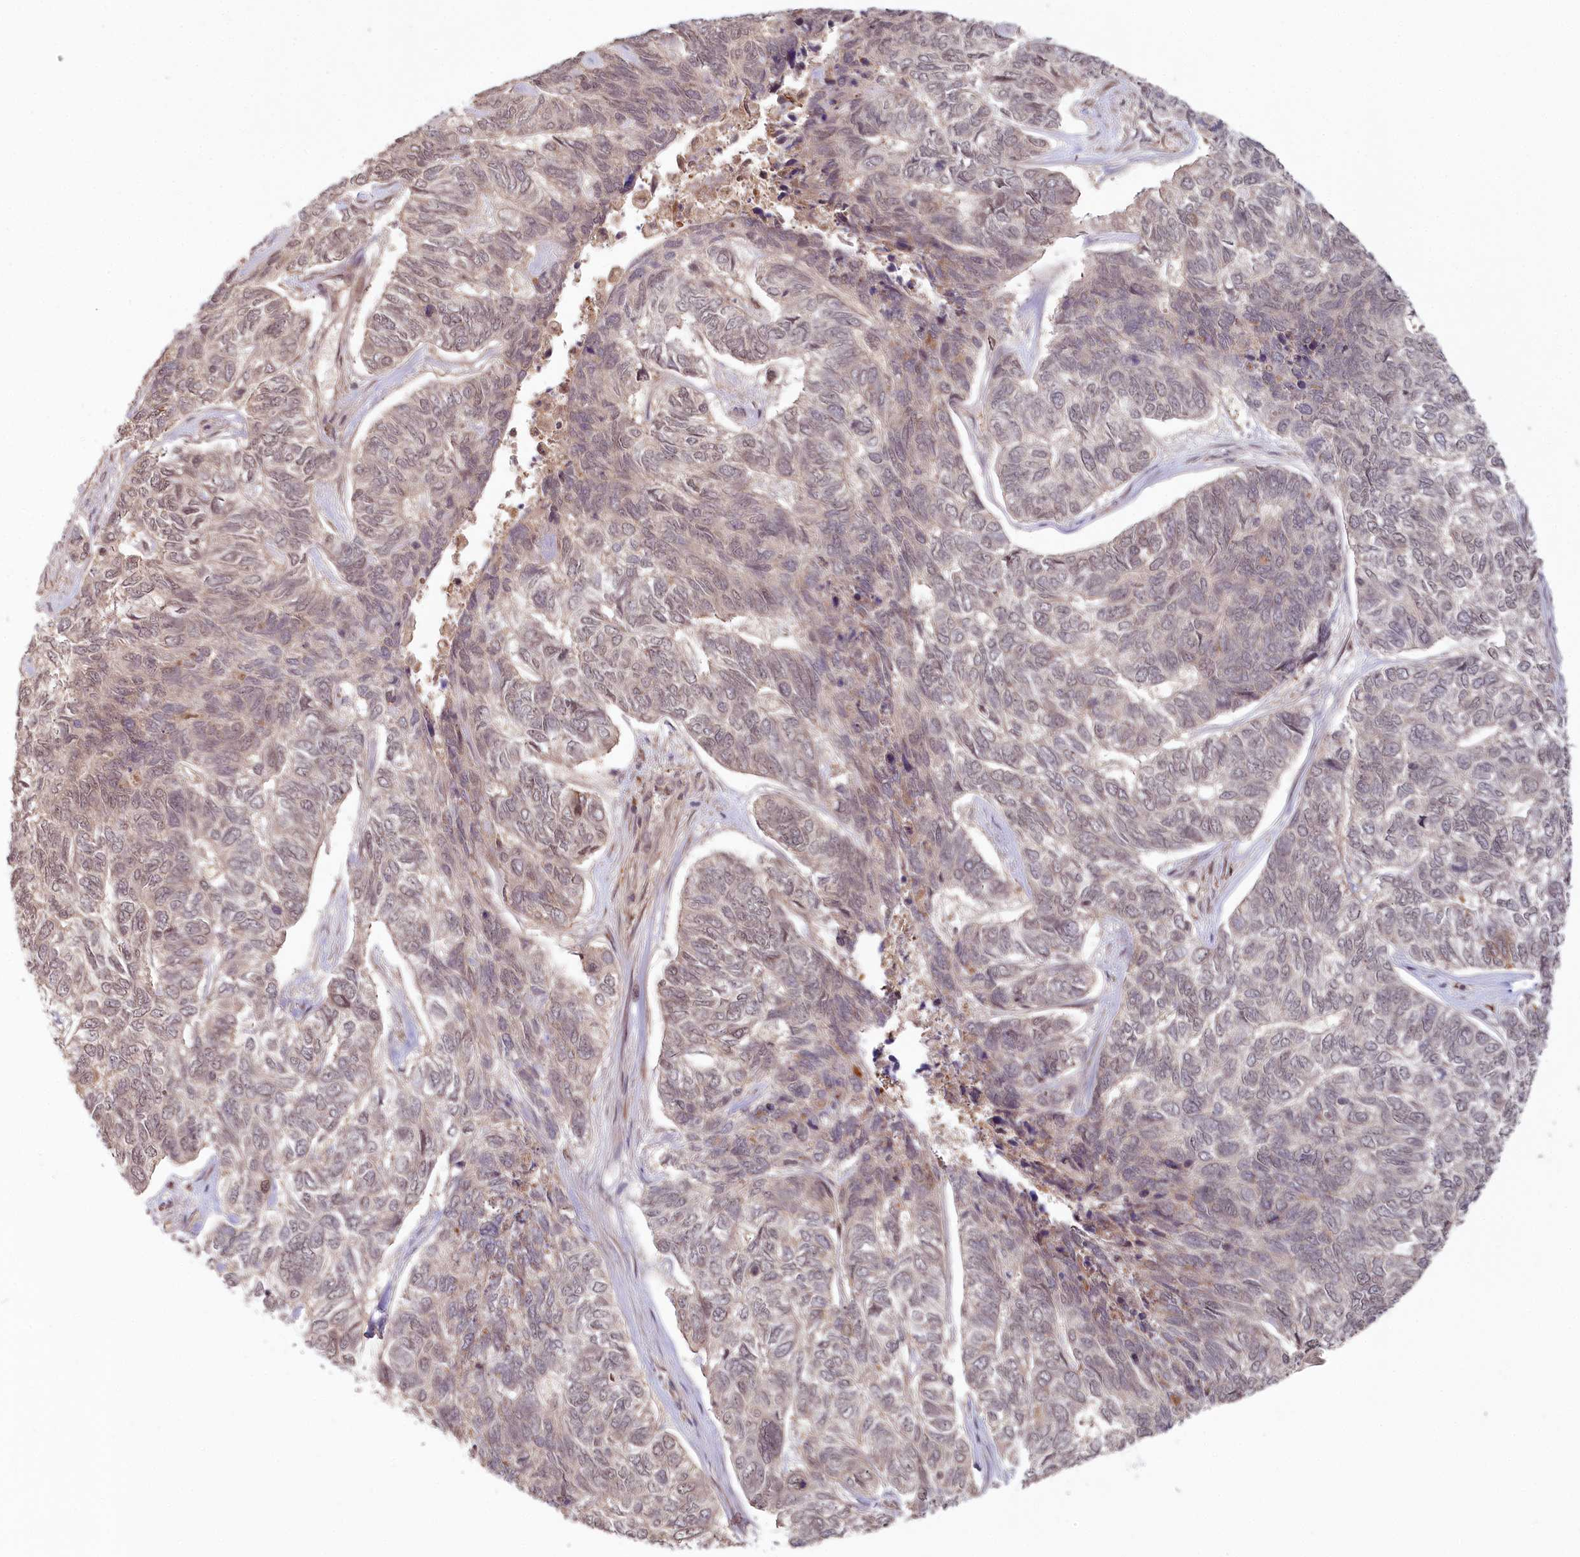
{"staining": {"intensity": "moderate", "quantity": "25%-75%", "location": "nuclear"}, "tissue": "skin cancer", "cell_type": "Tumor cells", "image_type": "cancer", "snomed": [{"axis": "morphology", "description": "Basal cell carcinoma"}, {"axis": "topography", "description": "Skin"}], "caption": "Basal cell carcinoma (skin) stained with DAB (3,3'-diaminobenzidine) immunohistochemistry (IHC) displays medium levels of moderate nuclear positivity in about 25%-75% of tumor cells. (DAB (3,3'-diaminobenzidine) IHC with brightfield microscopy, high magnification).", "gene": "WAPL", "patient": {"sex": "female", "age": 65}}